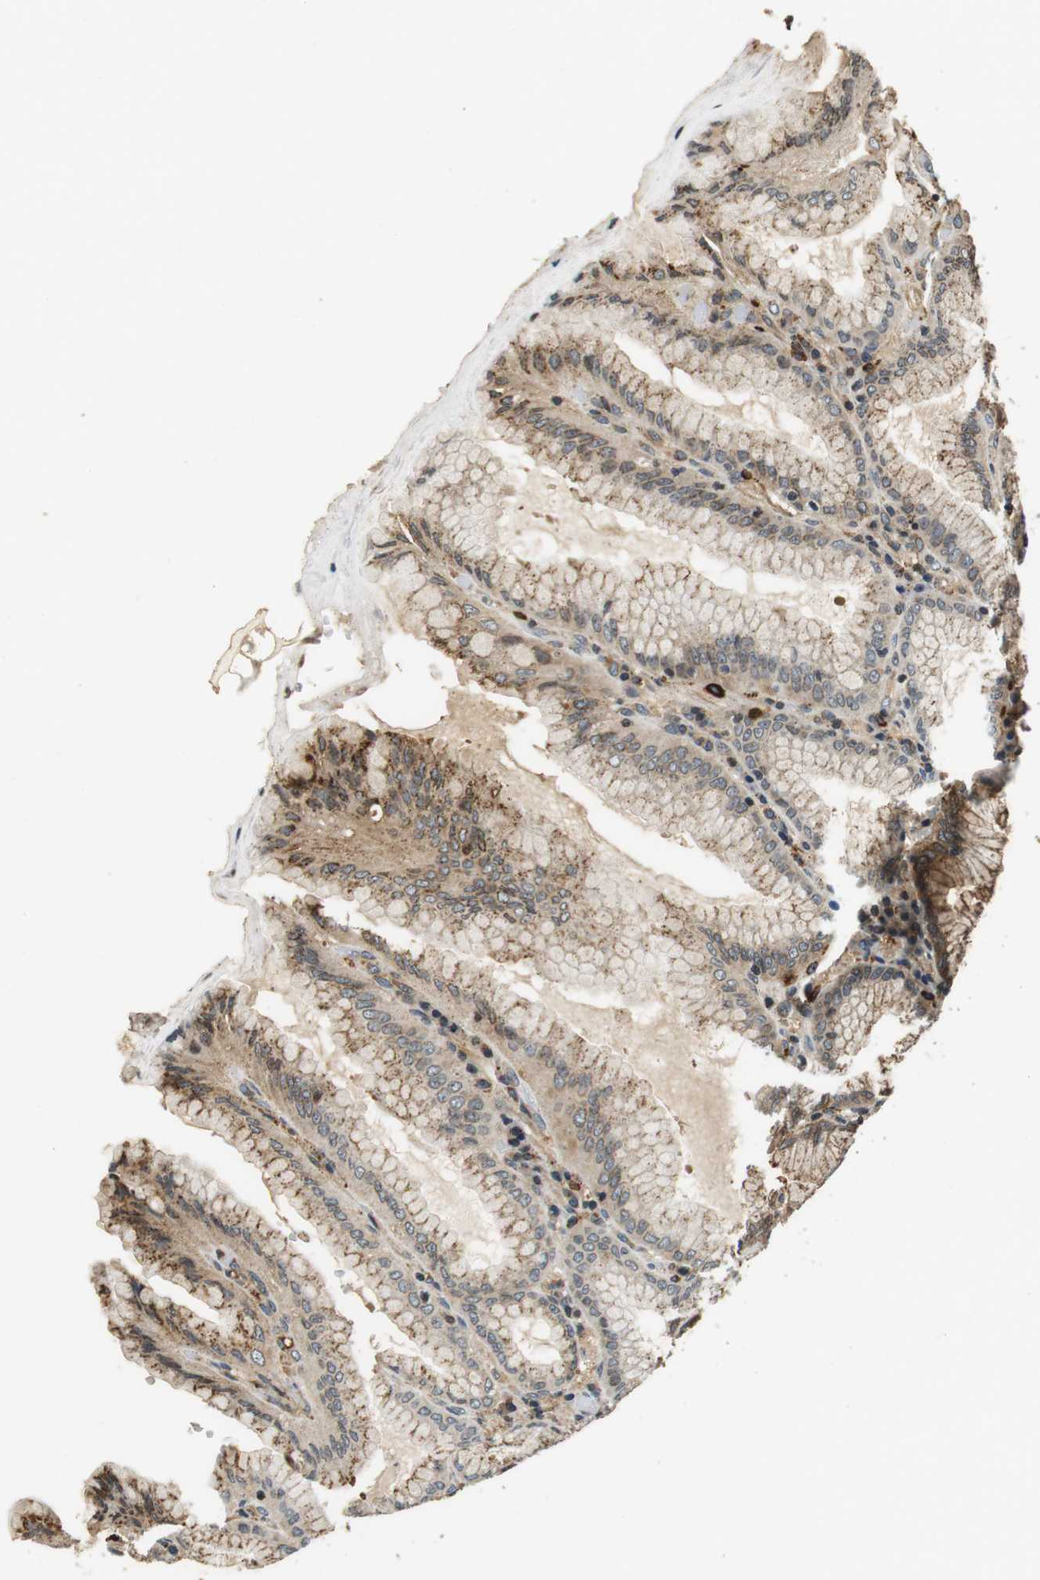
{"staining": {"intensity": "moderate", "quantity": ">75%", "location": "cytoplasmic/membranous"}, "tissue": "stomach", "cell_type": "Glandular cells", "image_type": "normal", "snomed": [{"axis": "morphology", "description": "Normal tissue, NOS"}, {"axis": "topography", "description": "Stomach, lower"}], "caption": "Immunohistochemical staining of benign human stomach reveals >75% levels of moderate cytoplasmic/membranous protein expression in about >75% of glandular cells.", "gene": "TXNRD1", "patient": {"sex": "female", "age": 76}}